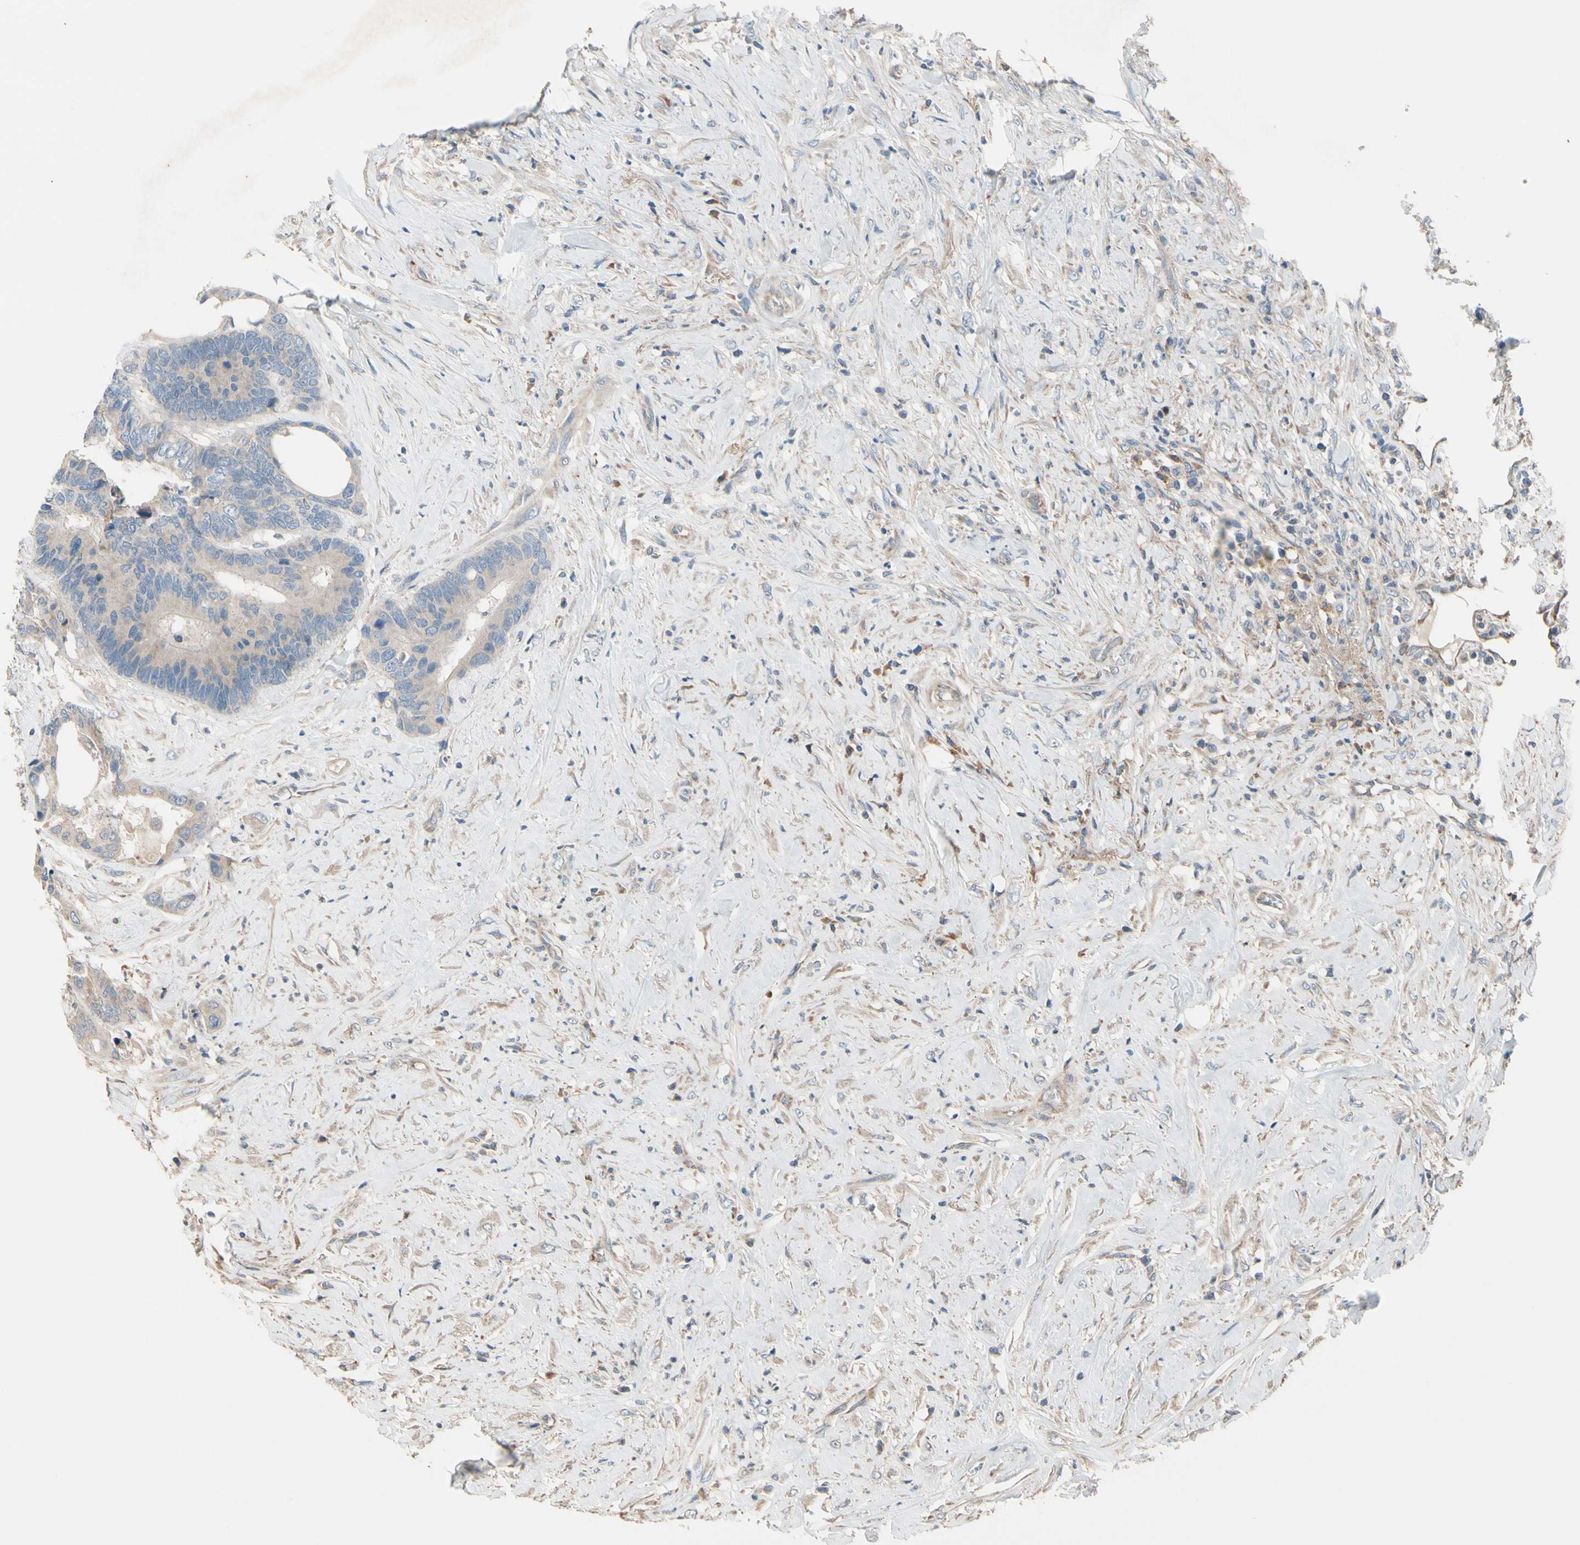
{"staining": {"intensity": "weak", "quantity": ">75%", "location": "cytoplasmic/membranous"}, "tissue": "colorectal cancer", "cell_type": "Tumor cells", "image_type": "cancer", "snomed": [{"axis": "morphology", "description": "Adenocarcinoma, NOS"}, {"axis": "topography", "description": "Rectum"}], "caption": "Immunohistochemistry (IHC) of colorectal cancer exhibits low levels of weak cytoplasmic/membranous staining in about >75% of tumor cells.", "gene": "EPHA3", "patient": {"sex": "male", "age": 55}}